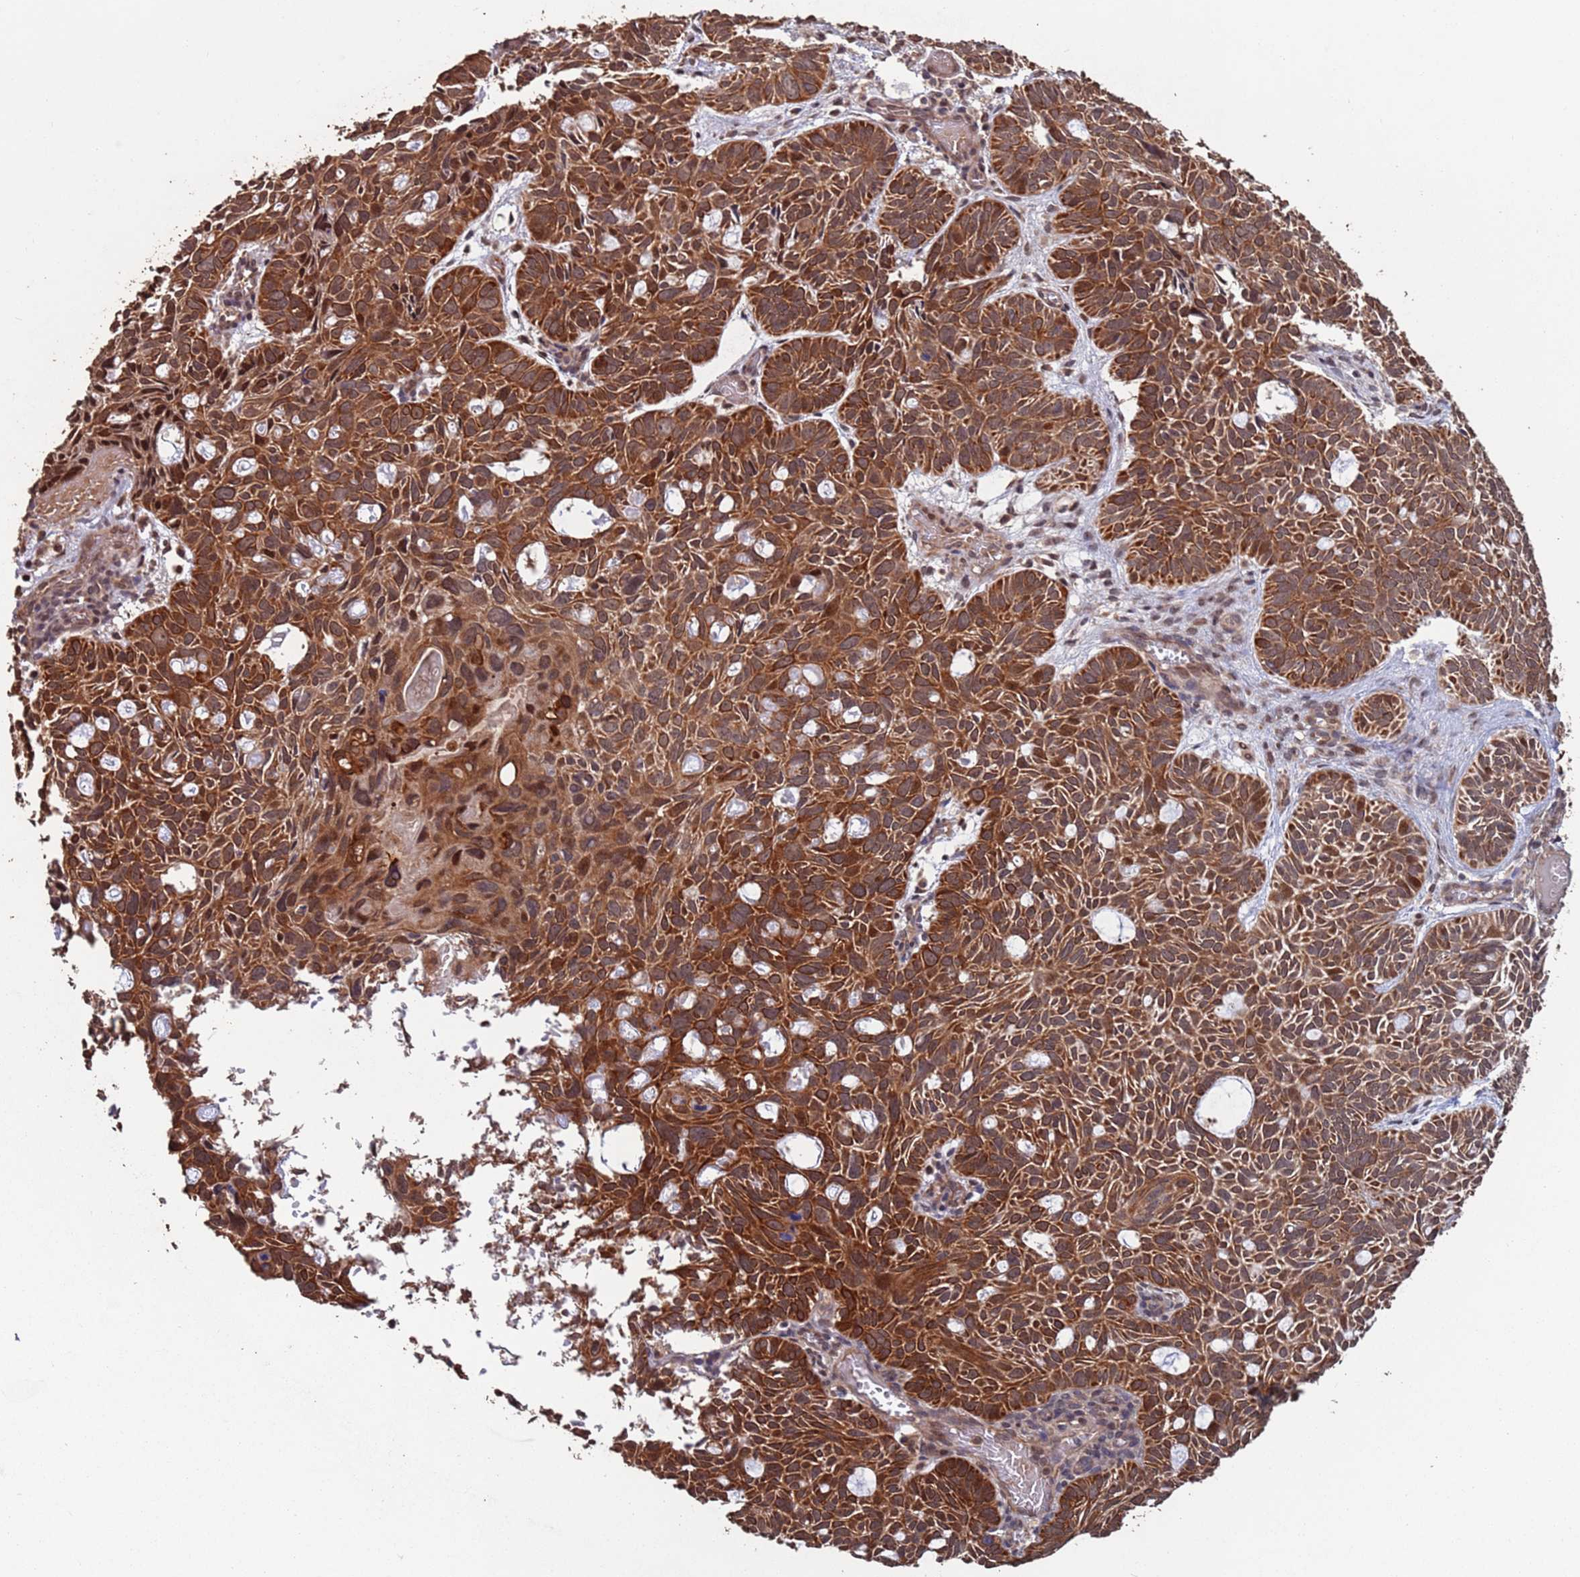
{"staining": {"intensity": "strong", "quantity": ">75%", "location": "cytoplasmic/membranous"}, "tissue": "skin cancer", "cell_type": "Tumor cells", "image_type": "cancer", "snomed": [{"axis": "morphology", "description": "Basal cell carcinoma"}, {"axis": "topography", "description": "Skin"}], "caption": "Immunohistochemistry (DAB (3,3'-diaminobenzidine)) staining of skin cancer (basal cell carcinoma) demonstrates strong cytoplasmic/membranous protein staining in about >75% of tumor cells. The protein of interest is stained brown, and the nuclei are stained in blue (DAB (3,3'-diaminobenzidine) IHC with brightfield microscopy, high magnification).", "gene": "PRR7", "patient": {"sex": "male", "age": 69}}